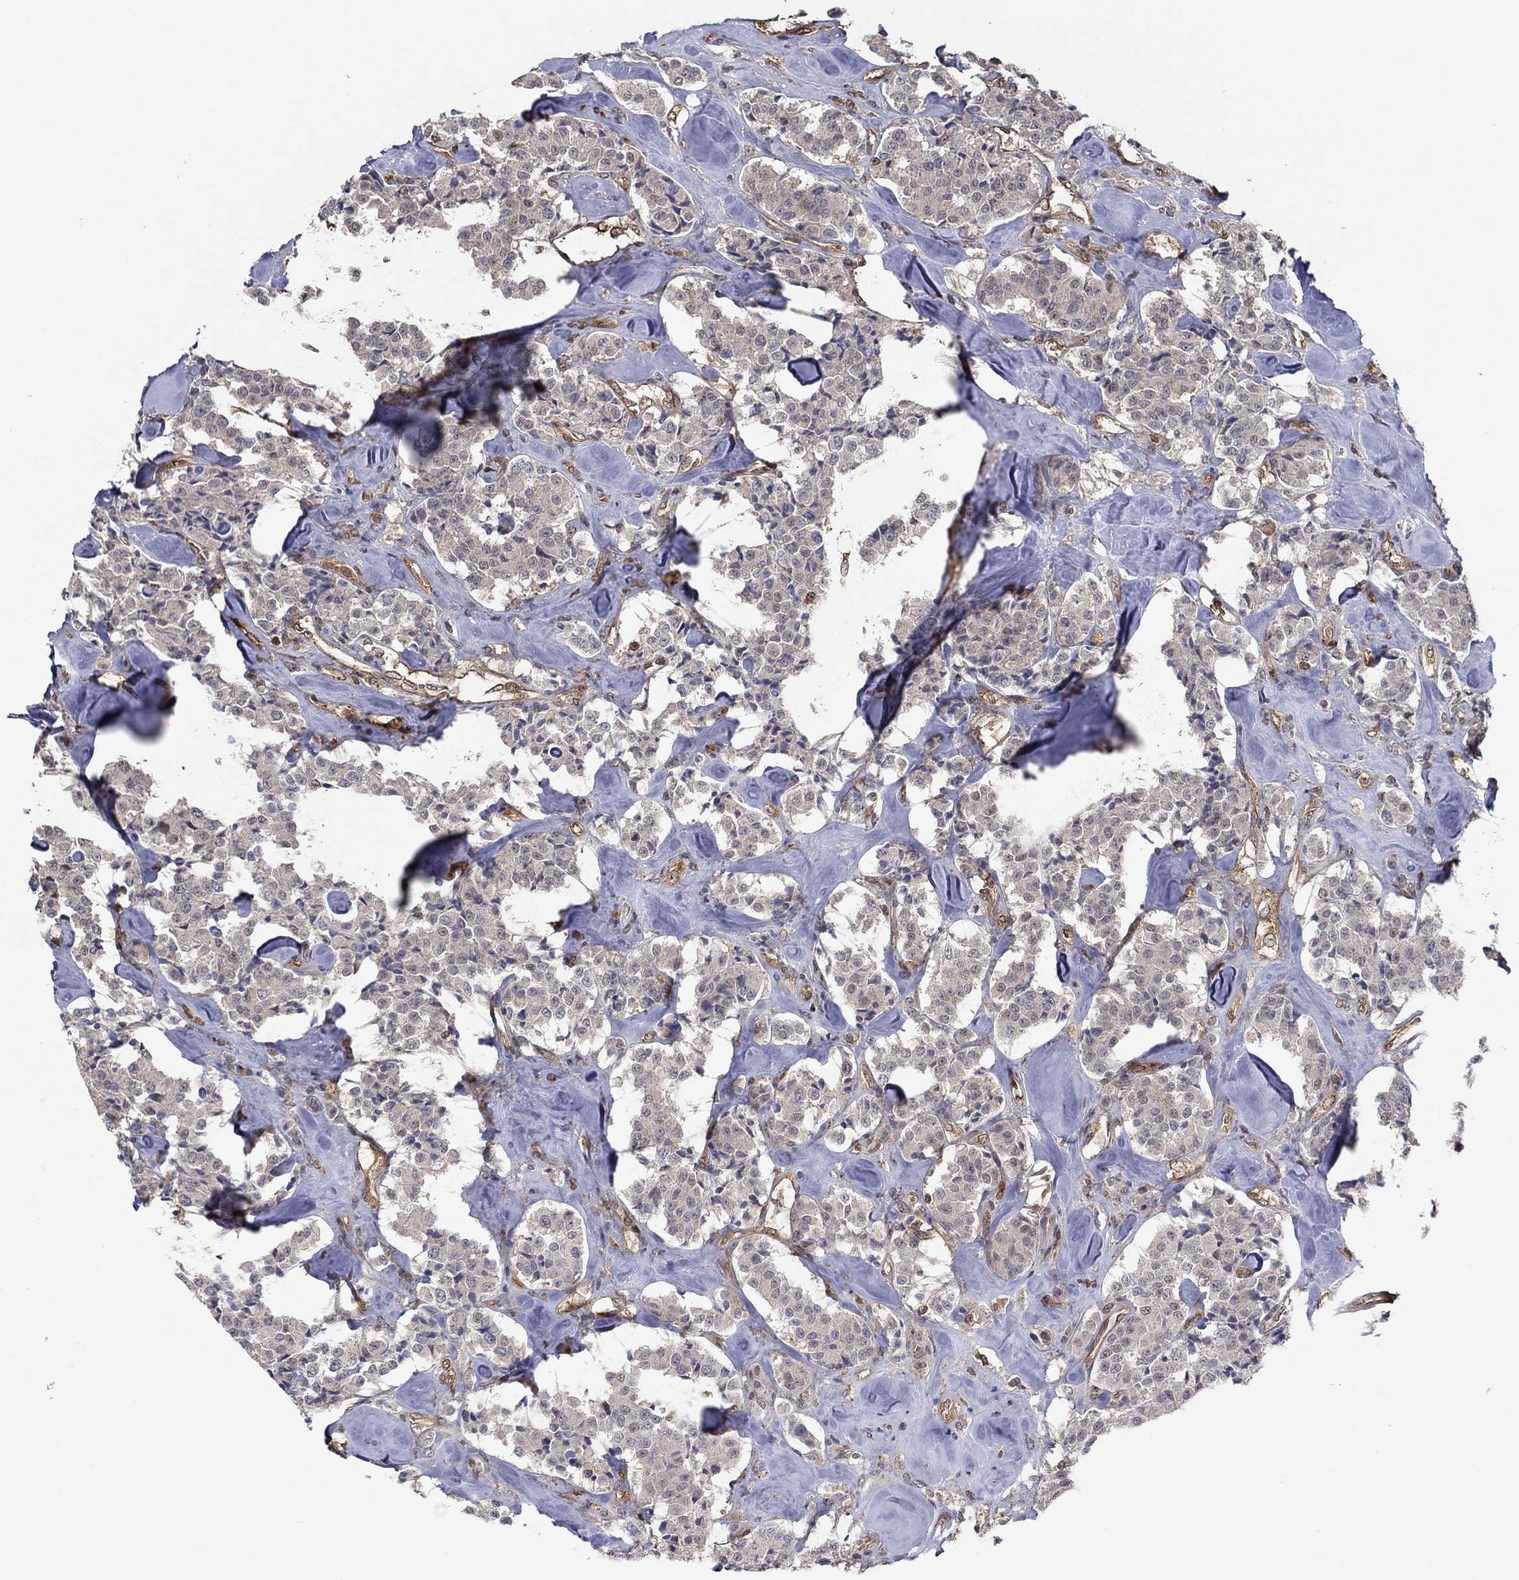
{"staining": {"intensity": "negative", "quantity": "none", "location": "none"}, "tissue": "carcinoid", "cell_type": "Tumor cells", "image_type": "cancer", "snomed": [{"axis": "morphology", "description": "Carcinoid, malignant, NOS"}, {"axis": "topography", "description": "Pancreas"}], "caption": "This histopathology image is of carcinoid stained with immunohistochemistry (IHC) to label a protein in brown with the nuclei are counter-stained blue. There is no staining in tumor cells.", "gene": "RNF114", "patient": {"sex": "male", "age": 41}}